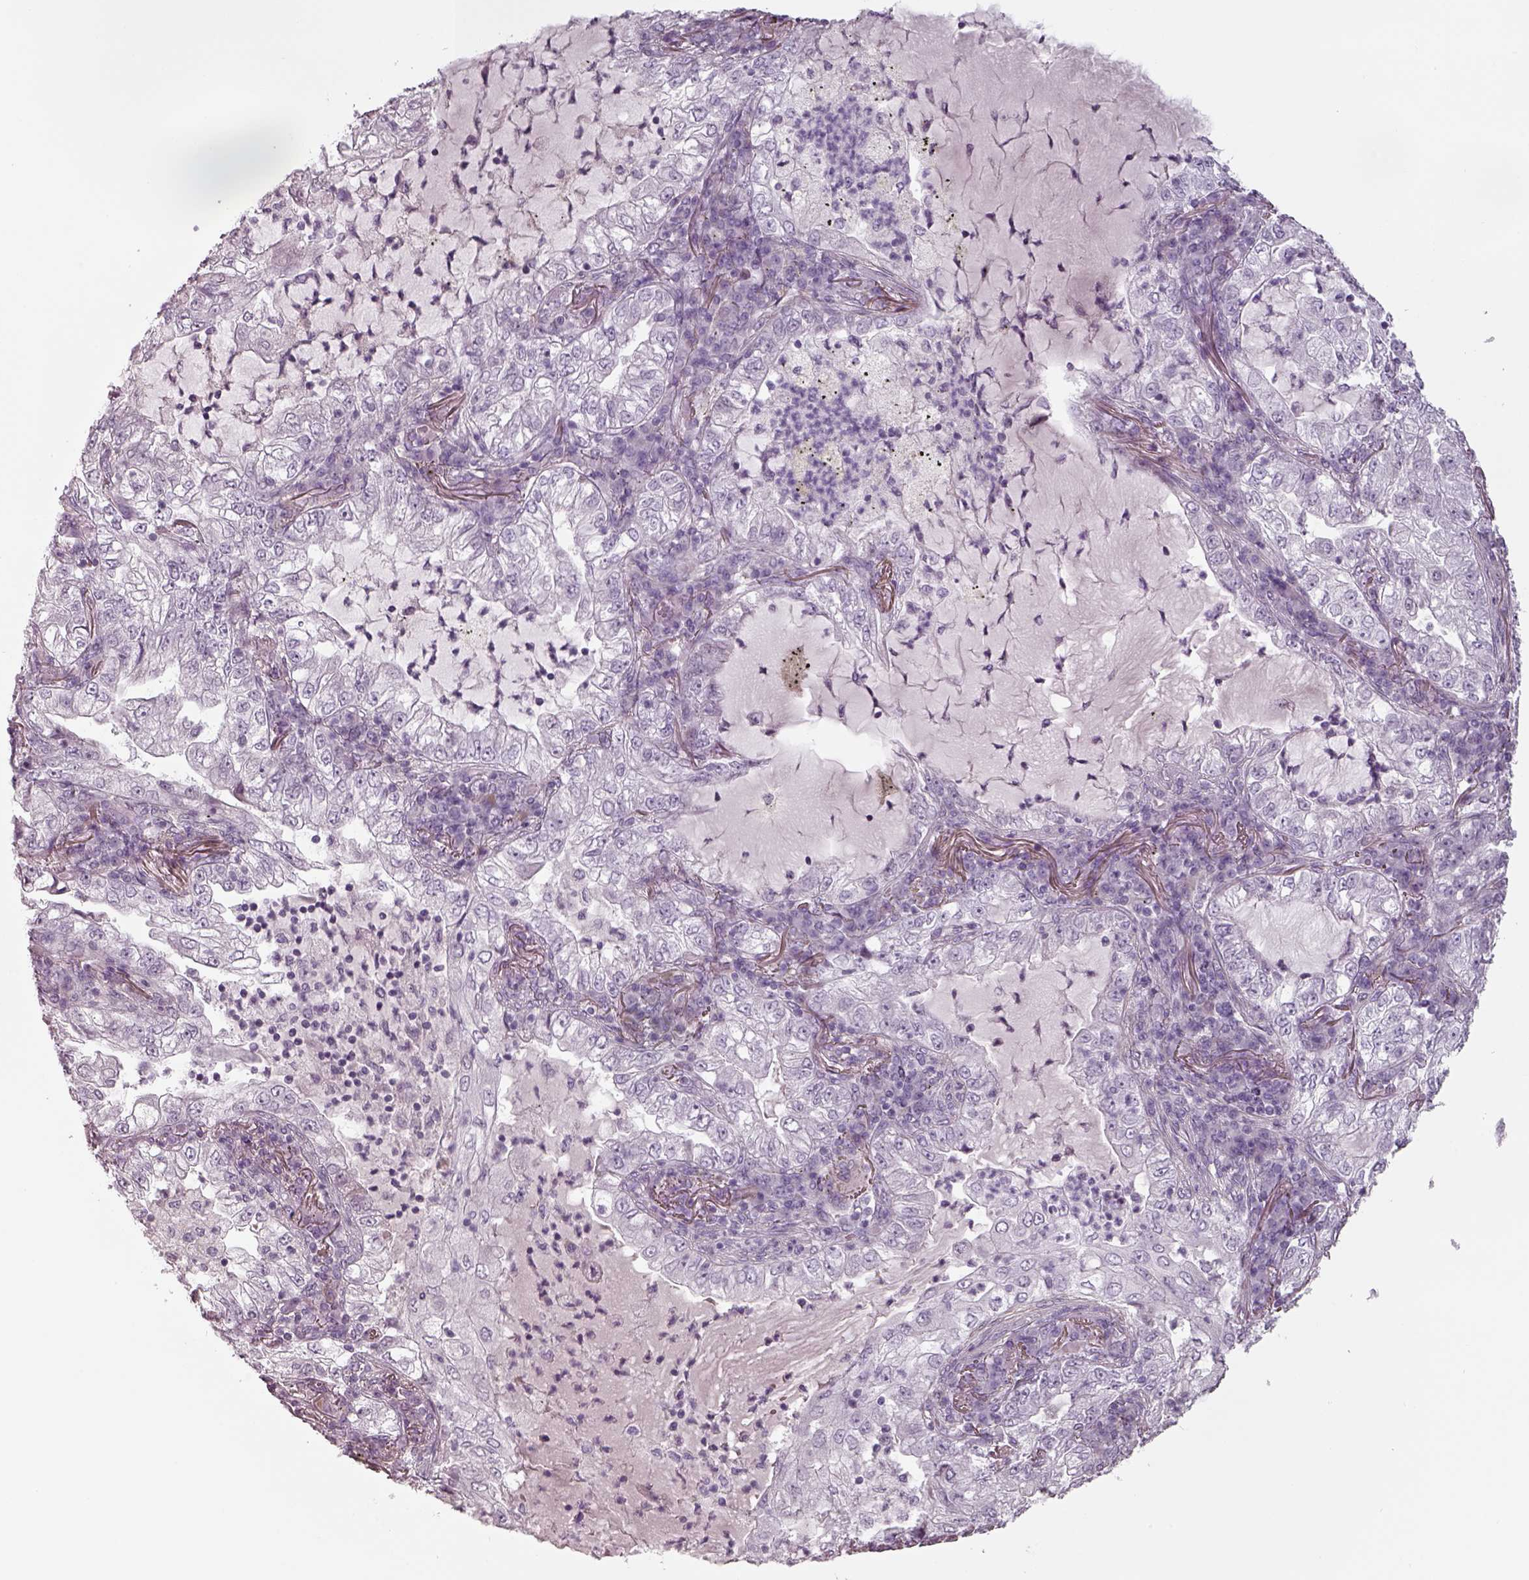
{"staining": {"intensity": "negative", "quantity": "none", "location": "none"}, "tissue": "lung cancer", "cell_type": "Tumor cells", "image_type": "cancer", "snomed": [{"axis": "morphology", "description": "Adenocarcinoma, NOS"}, {"axis": "topography", "description": "Lung"}], "caption": "IHC of human lung cancer (adenocarcinoma) exhibits no staining in tumor cells.", "gene": "SEPTIN14", "patient": {"sex": "female", "age": 73}}